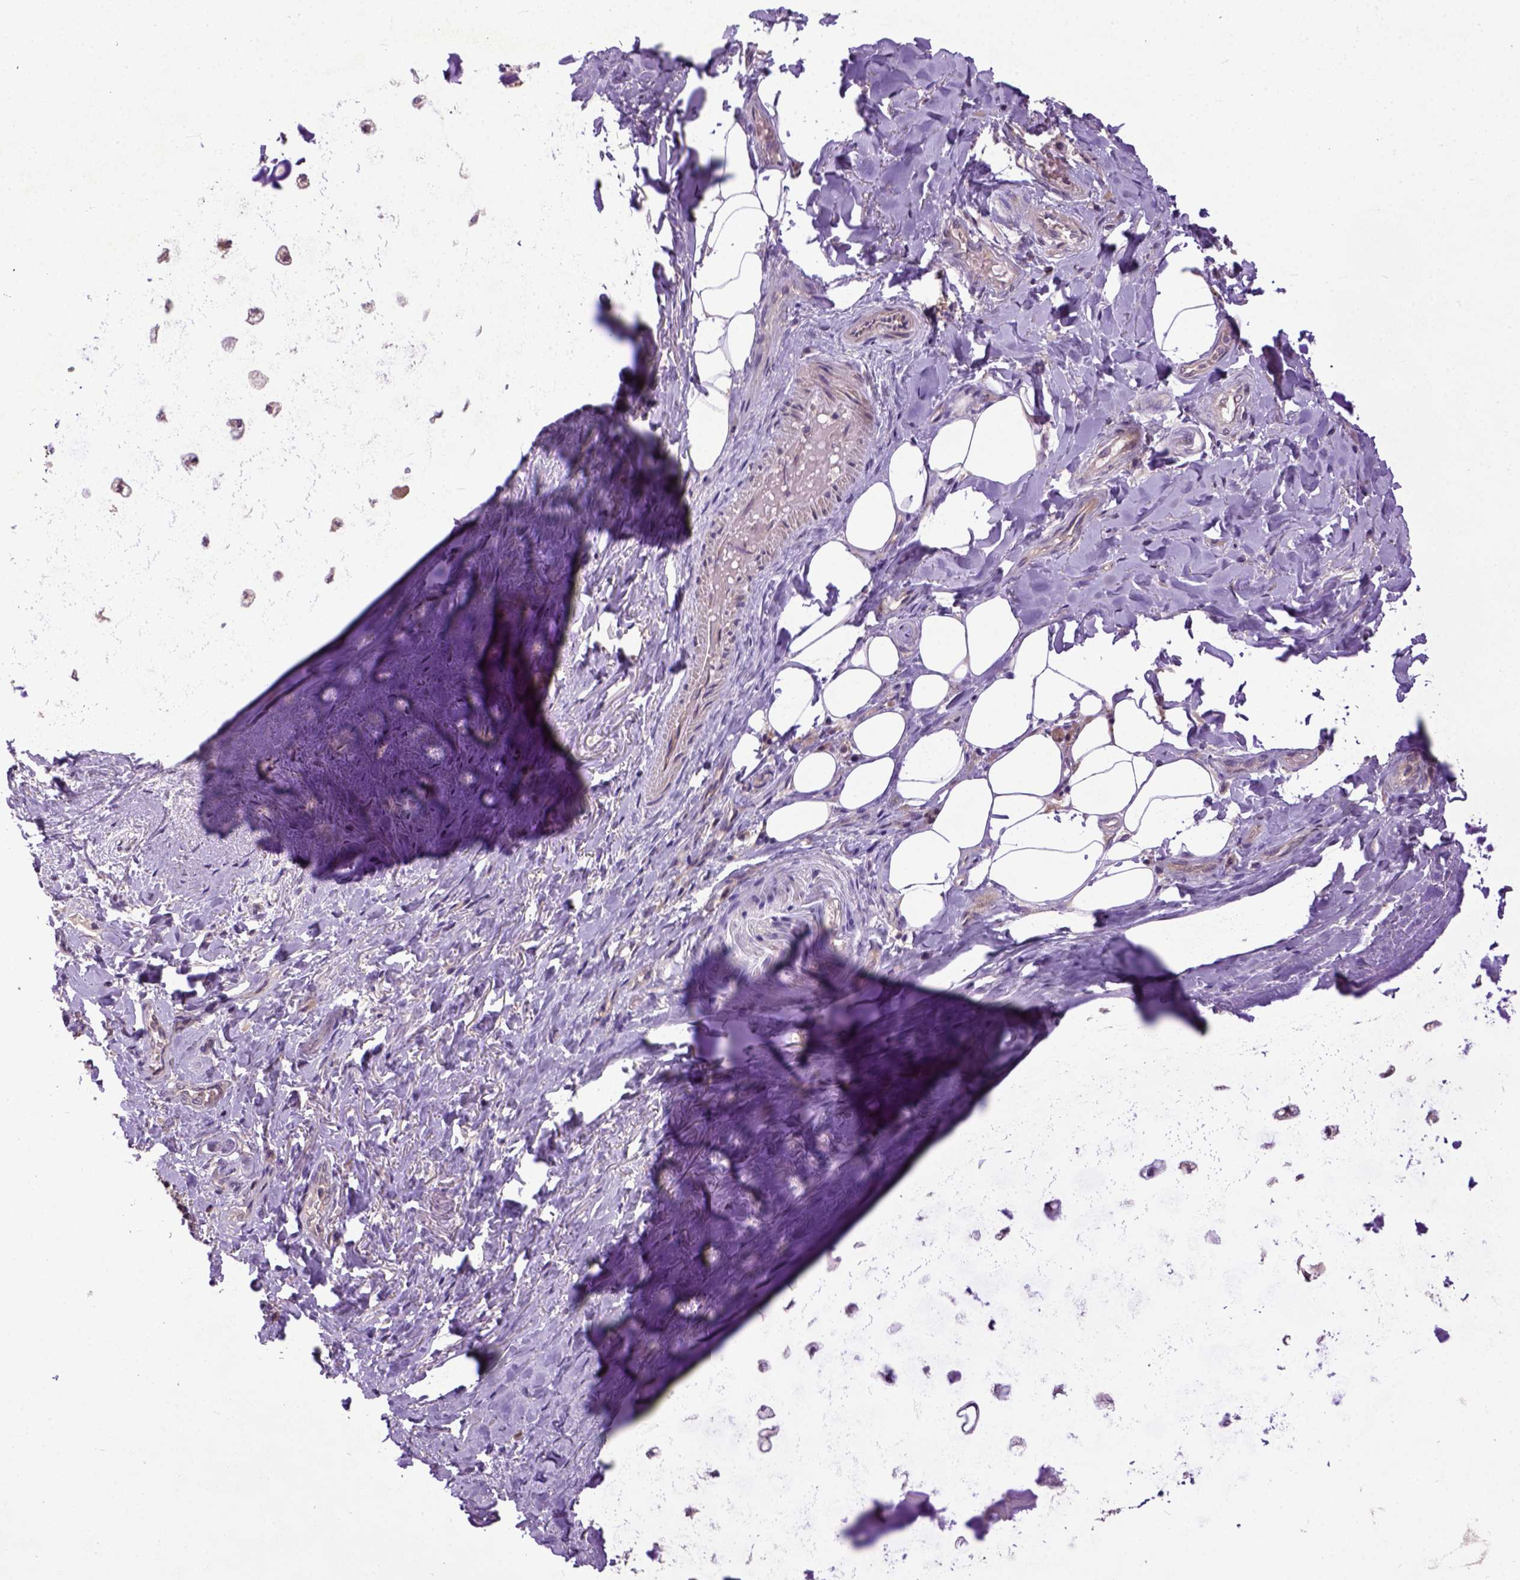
{"staining": {"intensity": "negative", "quantity": "none", "location": "none"}, "tissue": "adipose tissue", "cell_type": "Adipocytes", "image_type": "normal", "snomed": [{"axis": "morphology", "description": "Normal tissue, NOS"}, {"axis": "topography", "description": "Cartilage tissue"}, {"axis": "topography", "description": "Bronchus"}], "caption": "Unremarkable adipose tissue was stained to show a protein in brown. There is no significant staining in adipocytes. (DAB immunohistochemistry visualized using brightfield microscopy, high magnification).", "gene": "CPNE1", "patient": {"sex": "male", "age": 64}}